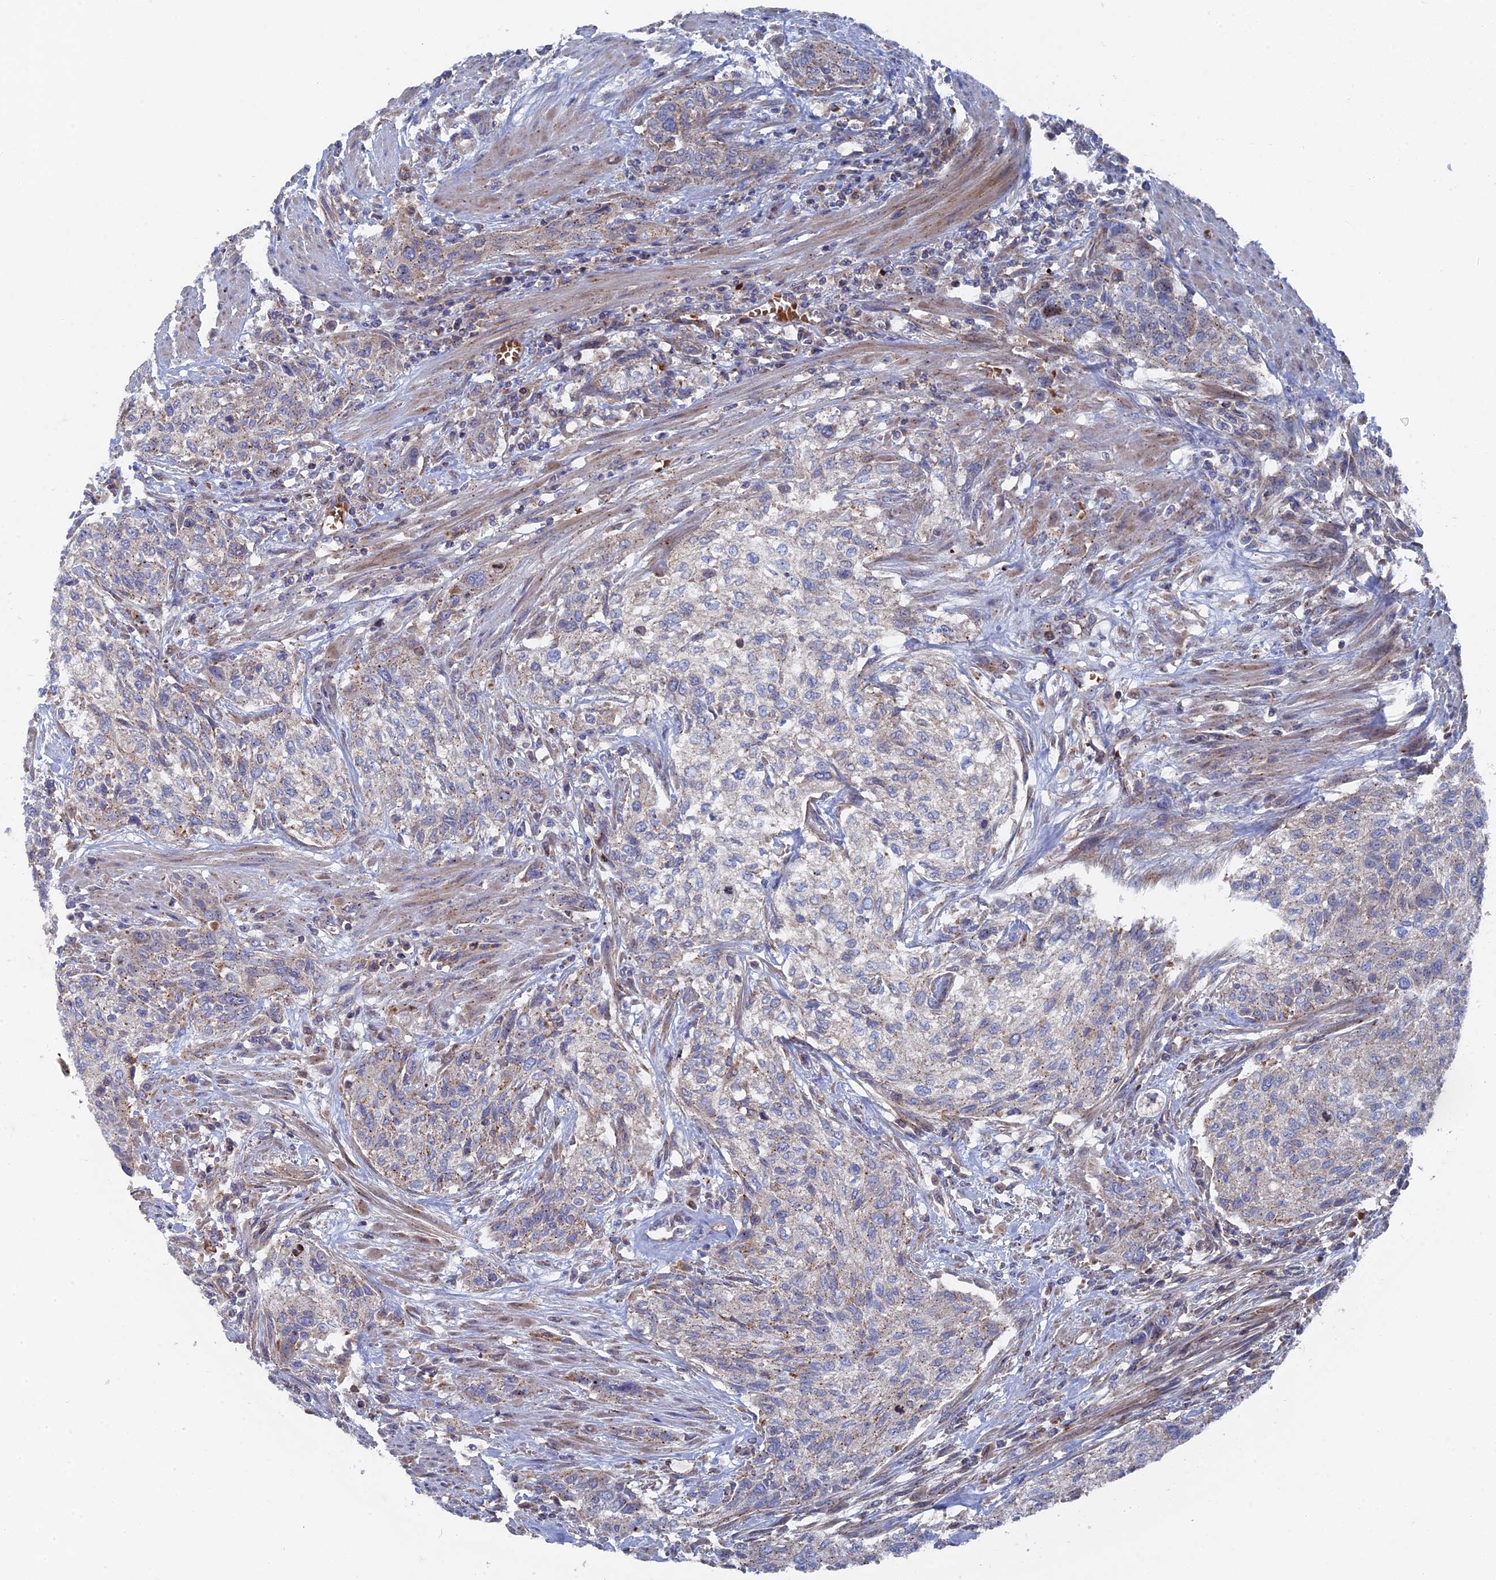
{"staining": {"intensity": "weak", "quantity": "<25%", "location": "cytoplasmic/membranous"}, "tissue": "urothelial cancer", "cell_type": "Tumor cells", "image_type": "cancer", "snomed": [{"axis": "morphology", "description": "Urothelial carcinoma, High grade"}, {"axis": "topography", "description": "Urinary bladder"}], "caption": "IHC image of neoplastic tissue: human urothelial carcinoma (high-grade) stained with DAB reveals no significant protein staining in tumor cells. Brightfield microscopy of immunohistochemistry (IHC) stained with DAB (brown) and hematoxylin (blue), captured at high magnification.", "gene": "SMG9", "patient": {"sex": "male", "age": 35}}